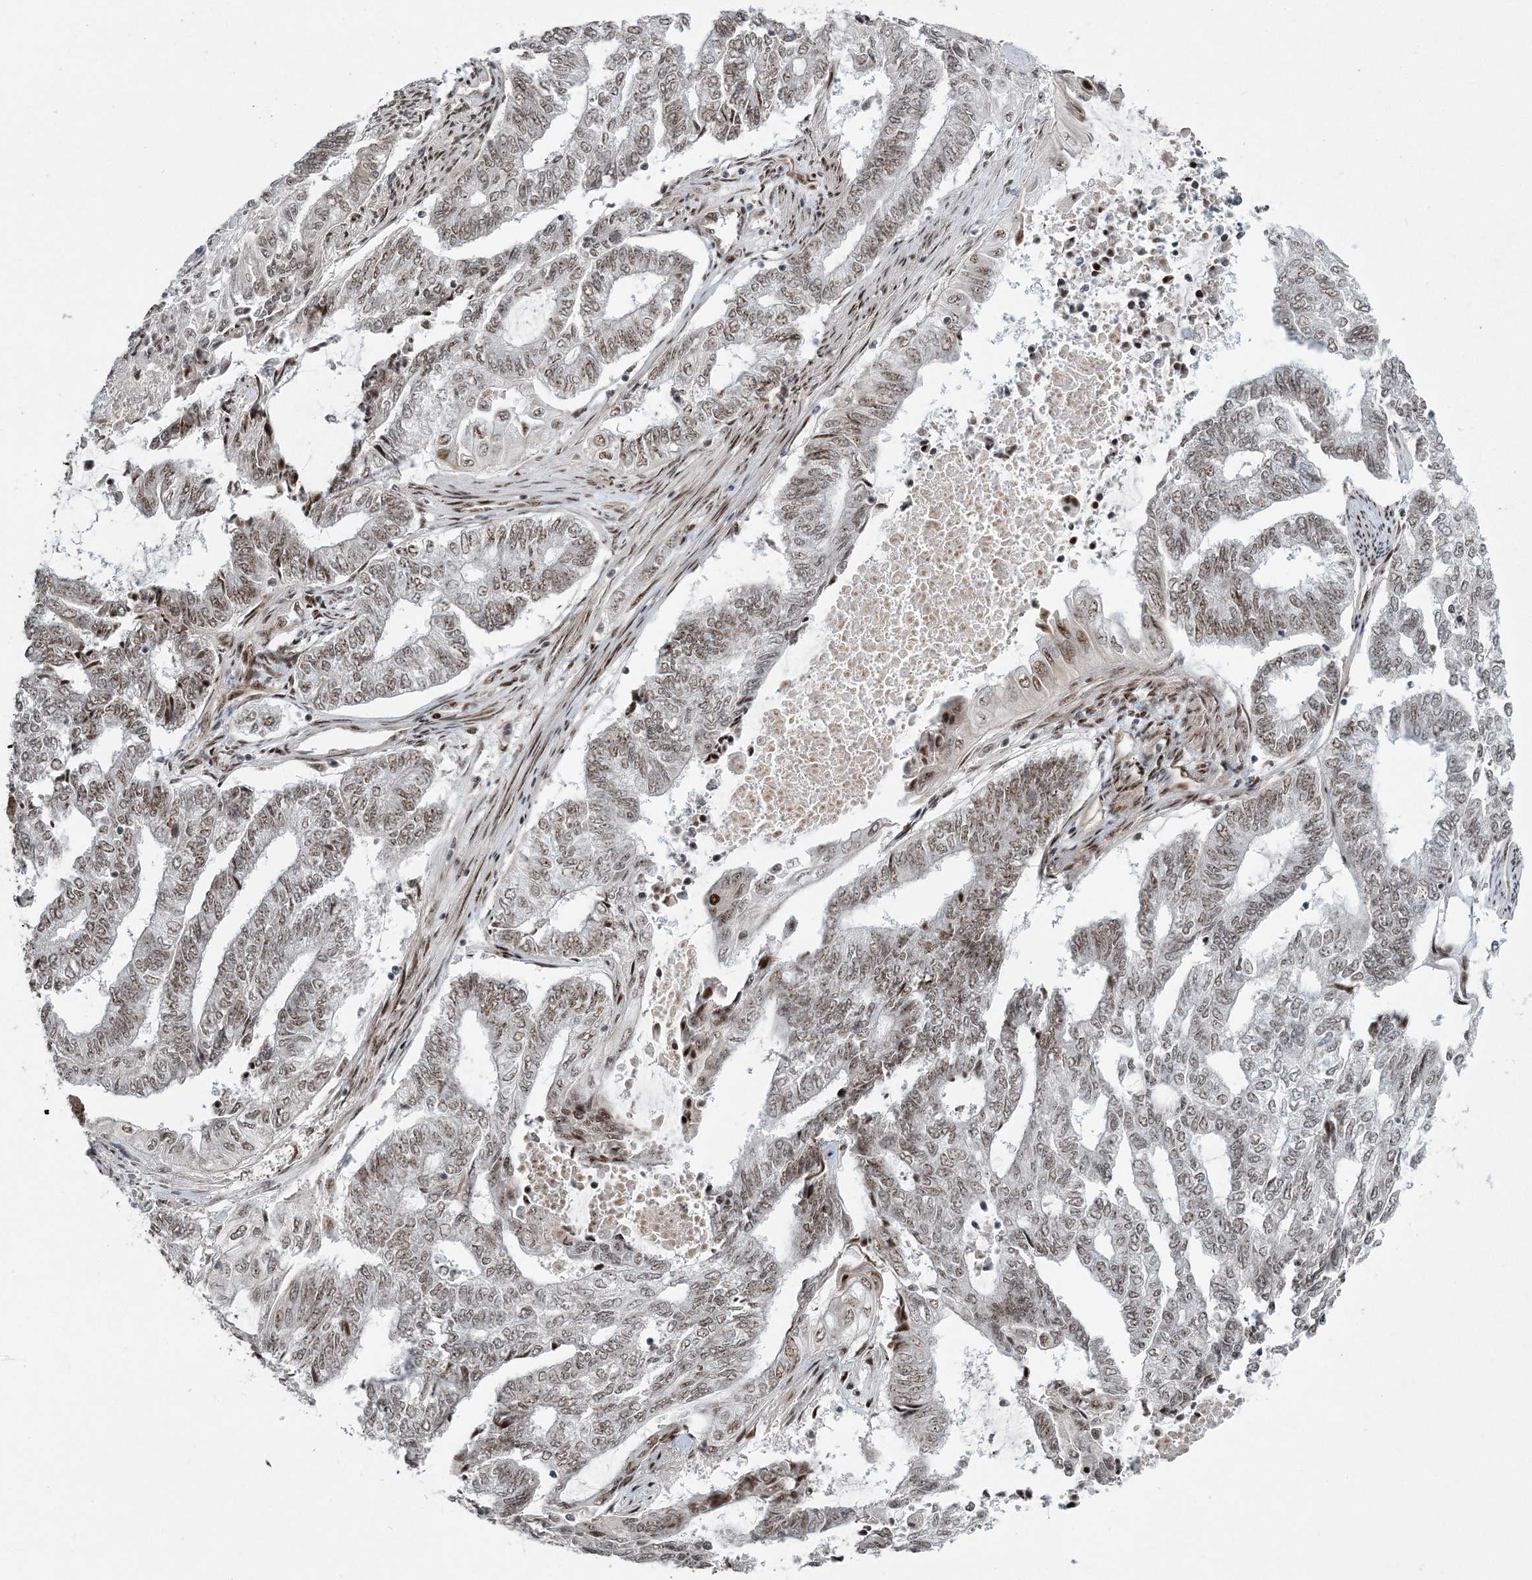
{"staining": {"intensity": "weak", "quantity": ">75%", "location": "nuclear"}, "tissue": "endometrial cancer", "cell_type": "Tumor cells", "image_type": "cancer", "snomed": [{"axis": "morphology", "description": "Adenocarcinoma, NOS"}, {"axis": "topography", "description": "Uterus"}, {"axis": "topography", "description": "Endometrium"}], "caption": "Endometrial cancer stained with a brown dye exhibits weak nuclear positive staining in approximately >75% of tumor cells.", "gene": "CWC22", "patient": {"sex": "female", "age": 70}}